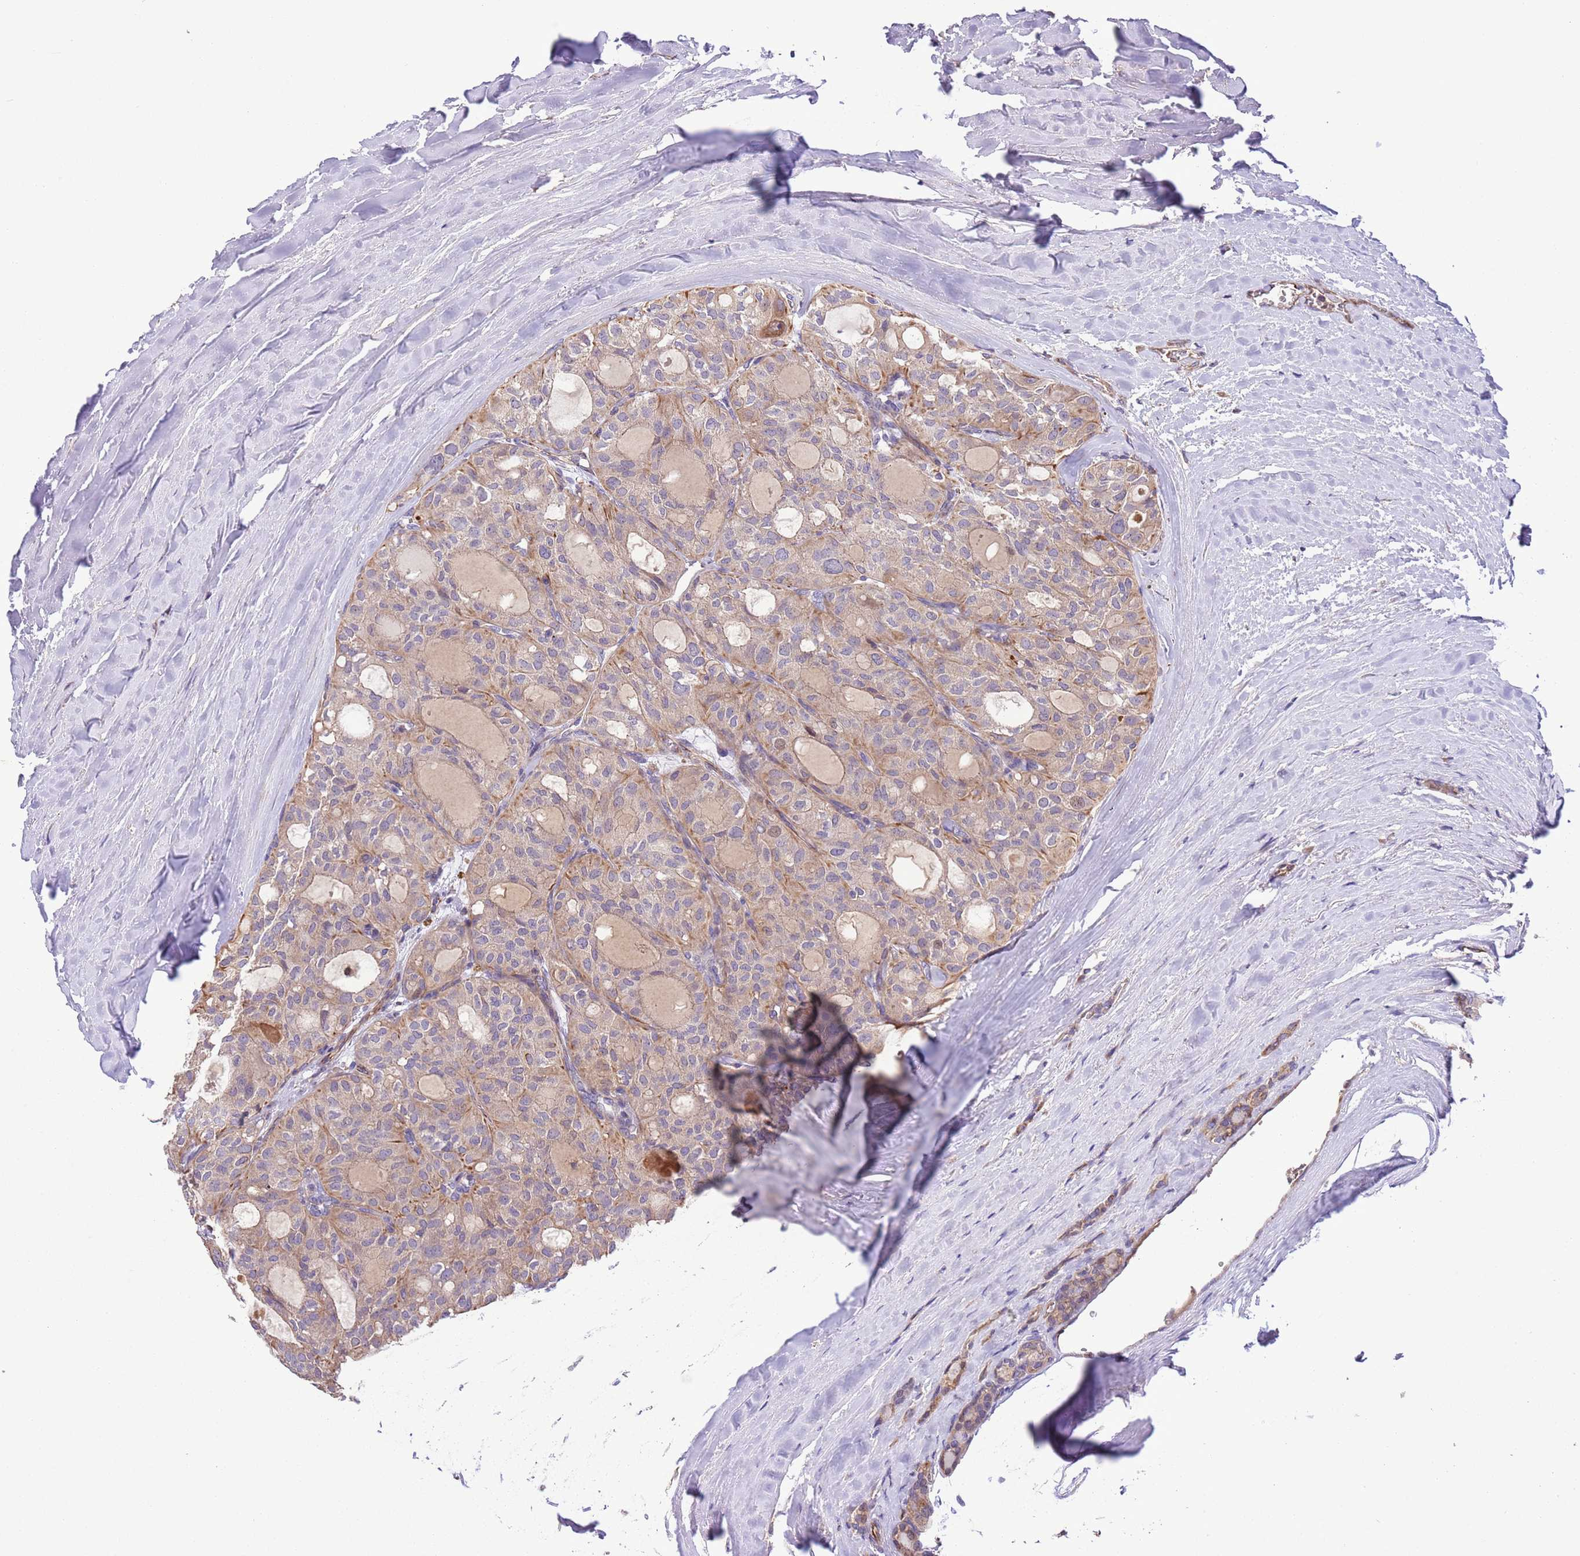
{"staining": {"intensity": "moderate", "quantity": ">75%", "location": "cytoplasmic/membranous"}, "tissue": "thyroid cancer", "cell_type": "Tumor cells", "image_type": "cancer", "snomed": [{"axis": "morphology", "description": "Follicular adenoma carcinoma, NOS"}, {"axis": "topography", "description": "Thyroid gland"}], "caption": "Immunohistochemical staining of thyroid follicular adenoma carcinoma displays moderate cytoplasmic/membranous protein staining in approximately >75% of tumor cells. The protein is shown in brown color, while the nuclei are stained blue.", "gene": "FAM89B", "patient": {"sex": "male", "age": 75}}